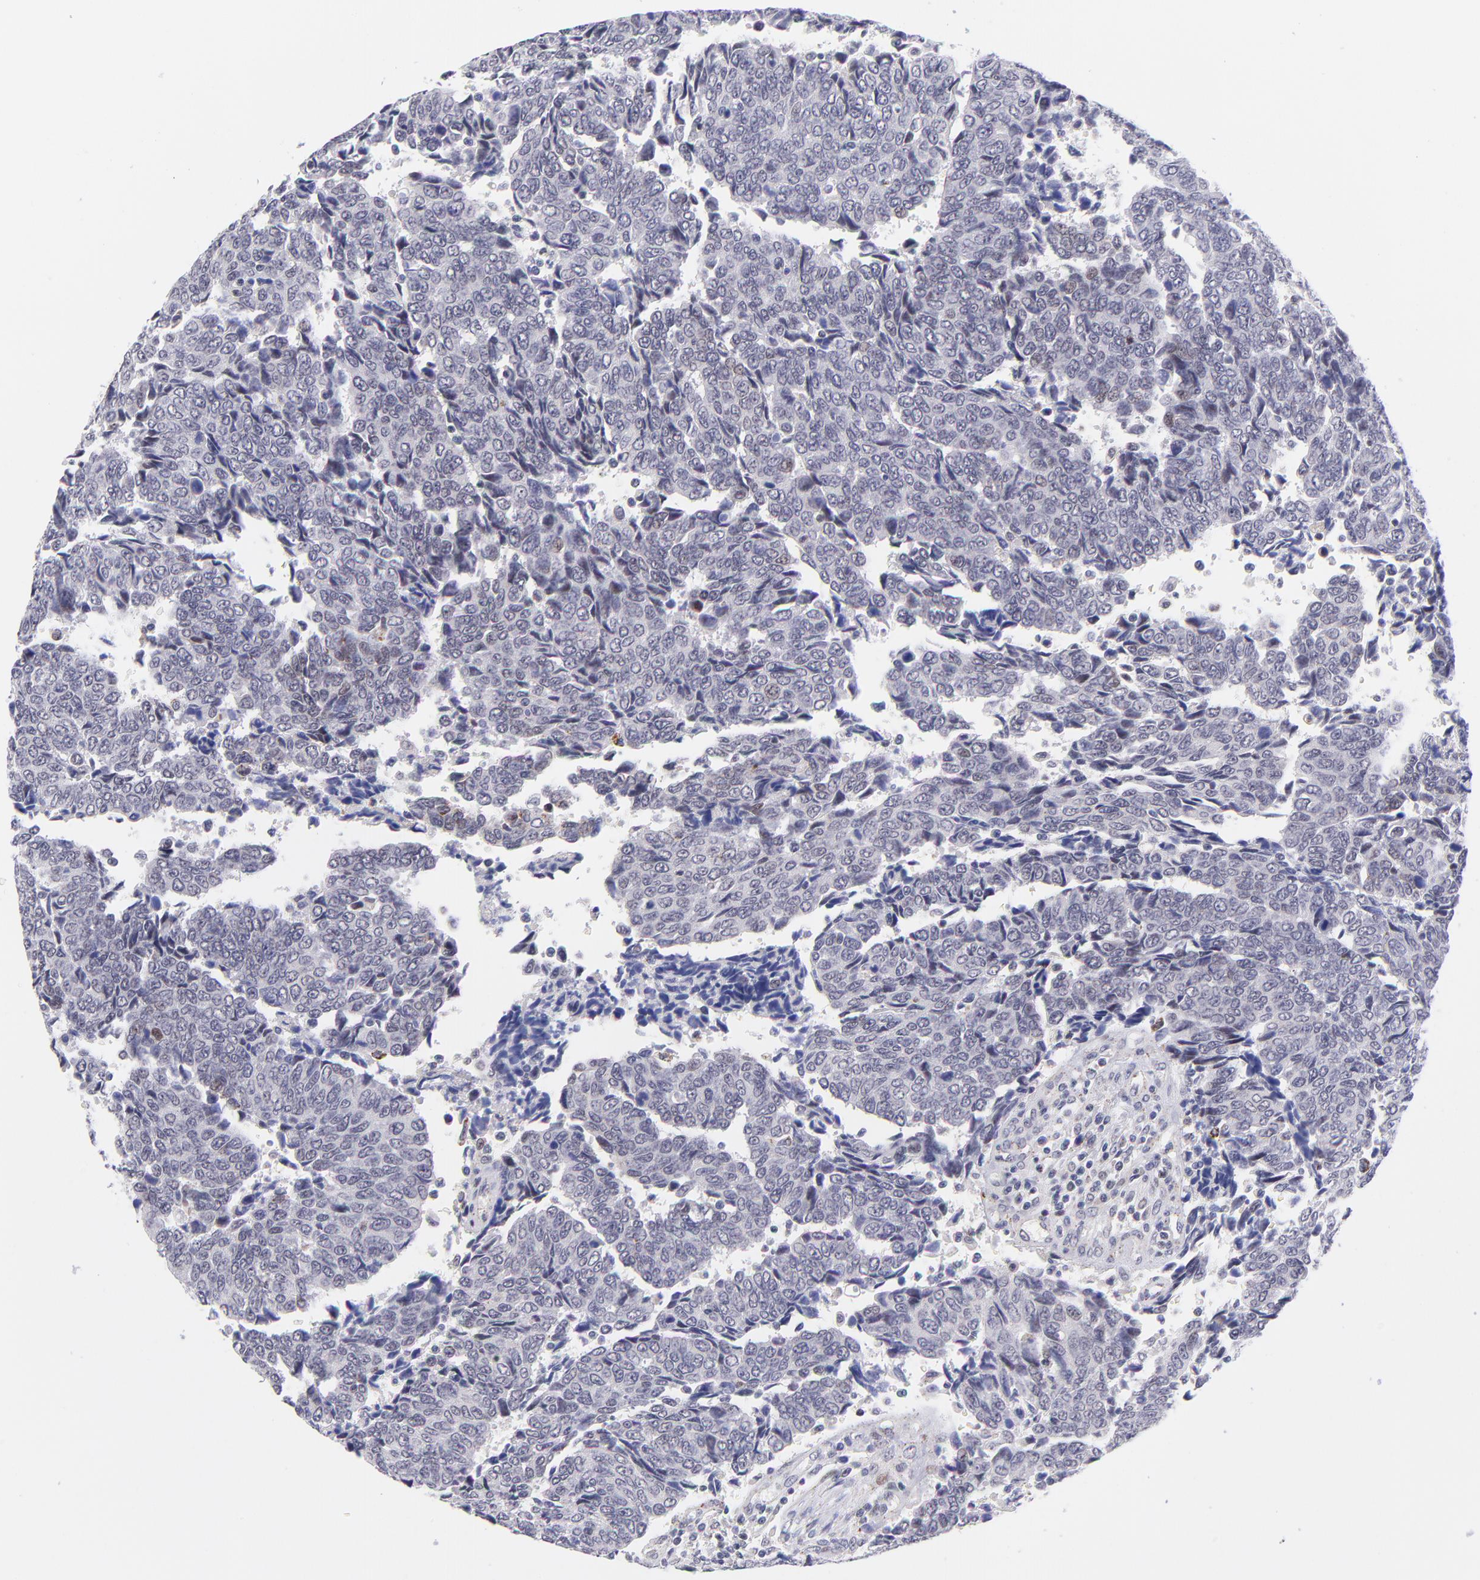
{"staining": {"intensity": "weak", "quantity": "<25%", "location": "nuclear"}, "tissue": "urothelial cancer", "cell_type": "Tumor cells", "image_type": "cancer", "snomed": [{"axis": "morphology", "description": "Urothelial carcinoma, High grade"}, {"axis": "topography", "description": "Urinary bladder"}], "caption": "Immunohistochemistry (IHC) histopathology image of neoplastic tissue: urothelial carcinoma (high-grade) stained with DAB (3,3'-diaminobenzidine) displays no significant protein staining in tumor cells.", "gene": "SOX6", "patient": {"sex": "male", "age": 86}}